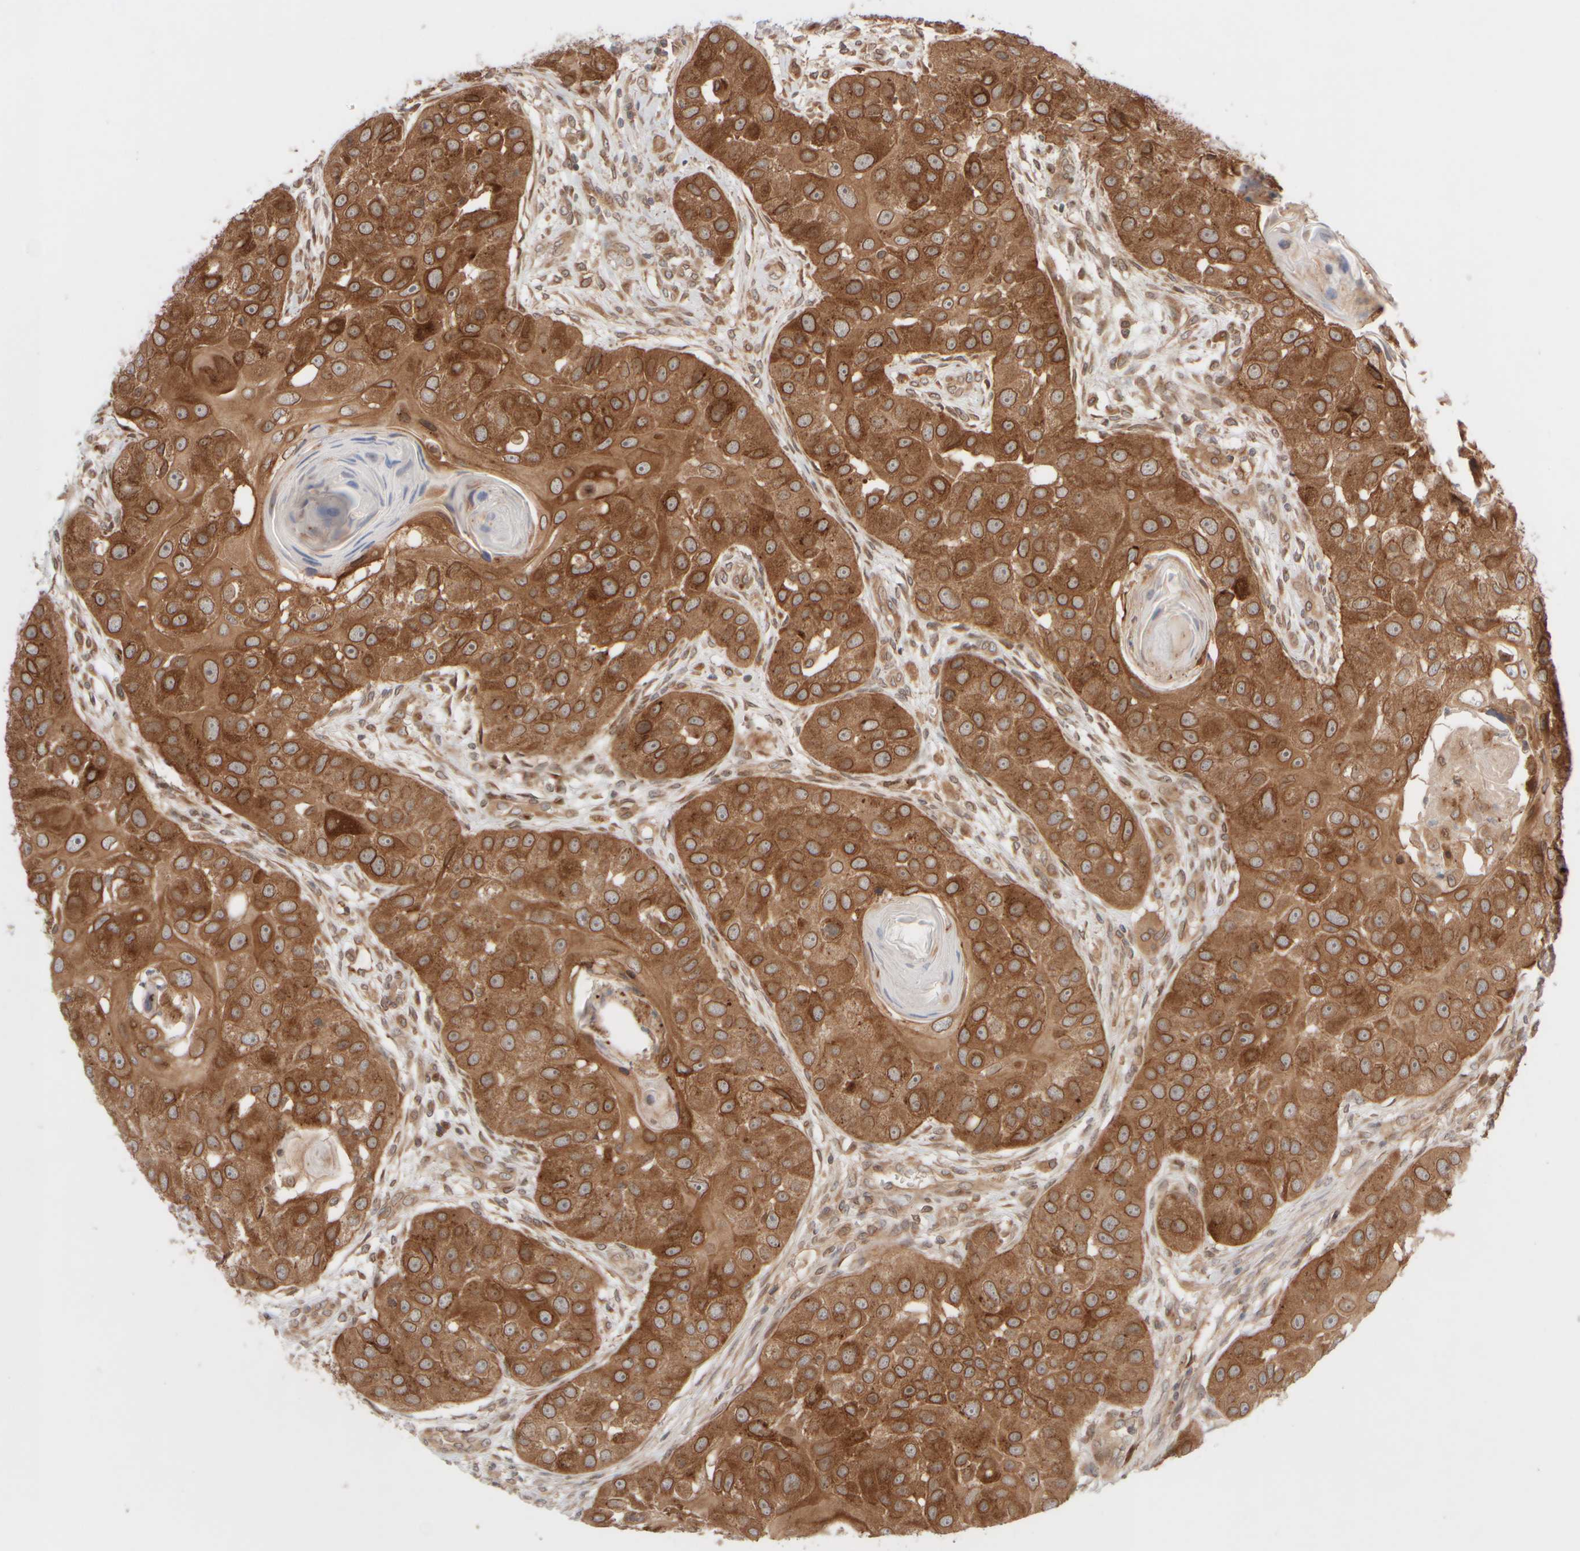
{"staining": {"intensity": "moderate", "quantity": ">75%", "location": "cytoplasmic/membranous,nuclear"}, "tissue": "head and neck cancer", "cell_type": "Tumor cells", "image_type": "cancer", "snomed": [{"axis": "morphology", "description": "Normal tissue, NOS"}, {"axis": "morphology", "description": "Squamous cell carcinoma, NOS"}, {"axis": "topography", "description": "Skeletal muscle"}, {"axis": "topography", "description": "Head-Neck"}], "caption": "Brown immunohistochemical staining in head and neck cancer (squamous cell carcinoma) demonstrates moderate cytoplasmic/membranous and nuclear staining in approximately >75% of tumor cells.", "gene": "GCN1", "patient": {"sex": "male", "age": 51}}